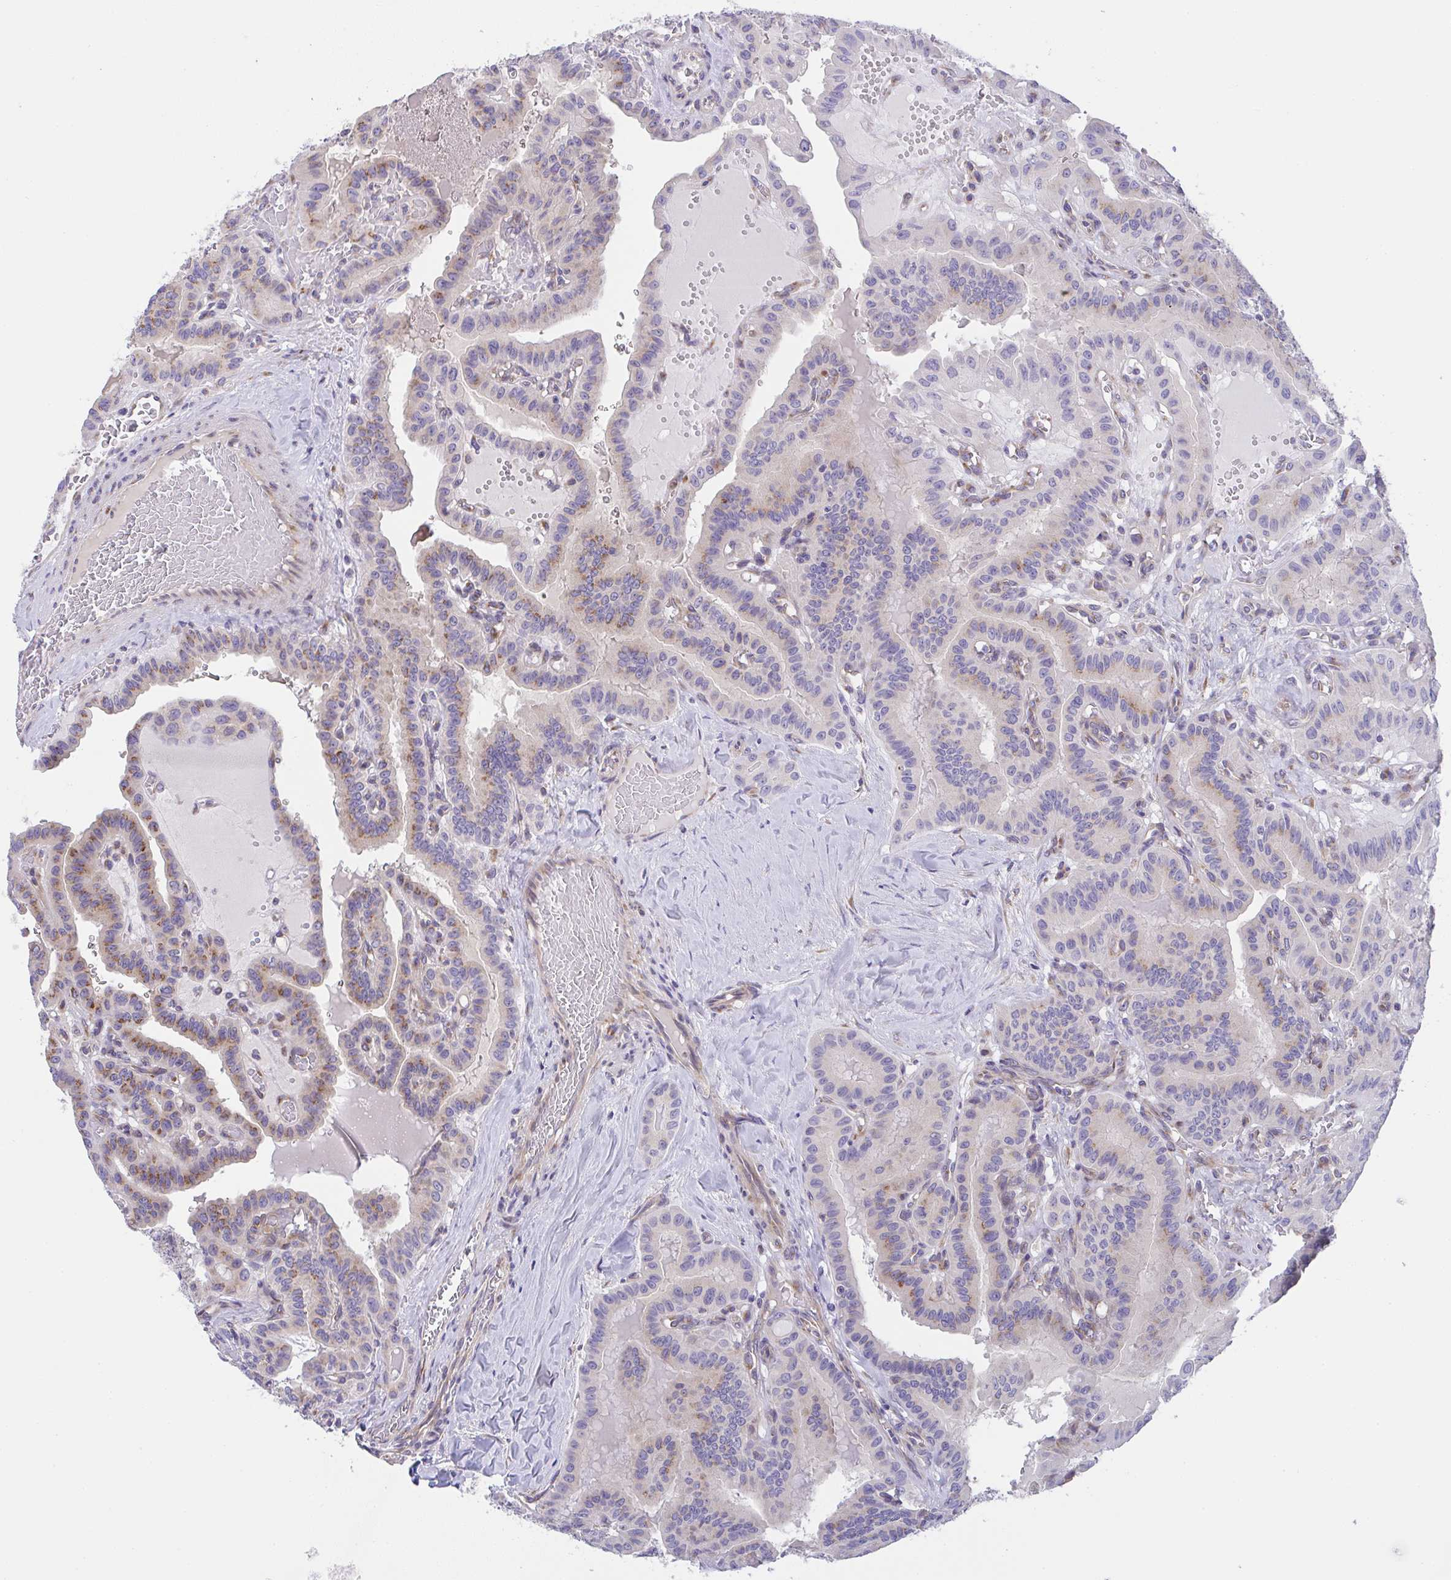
{"staining": {"intensity": "moderate", "quantity": "25%-75%", "location": "cytoplasmic/membranous"}, "tissue": "thyroid cancer", "cell_type": "Tumor cells", "image_type": "cancer", "snomed": [{"axis": "morphology", "description": "Papillary adenocarcinoma, NOS"}, {"axis": "topography", "description": "Thyroid gland"}], "caption": "Papillary adenocarcinoma (thyroid) stained with IHC demonstrates moderate cytoplasmic/membranous staining in about 25%-75% of tumor cells.", "gene": "MIA3", "patient": {"sex": "male", "age": 87}}